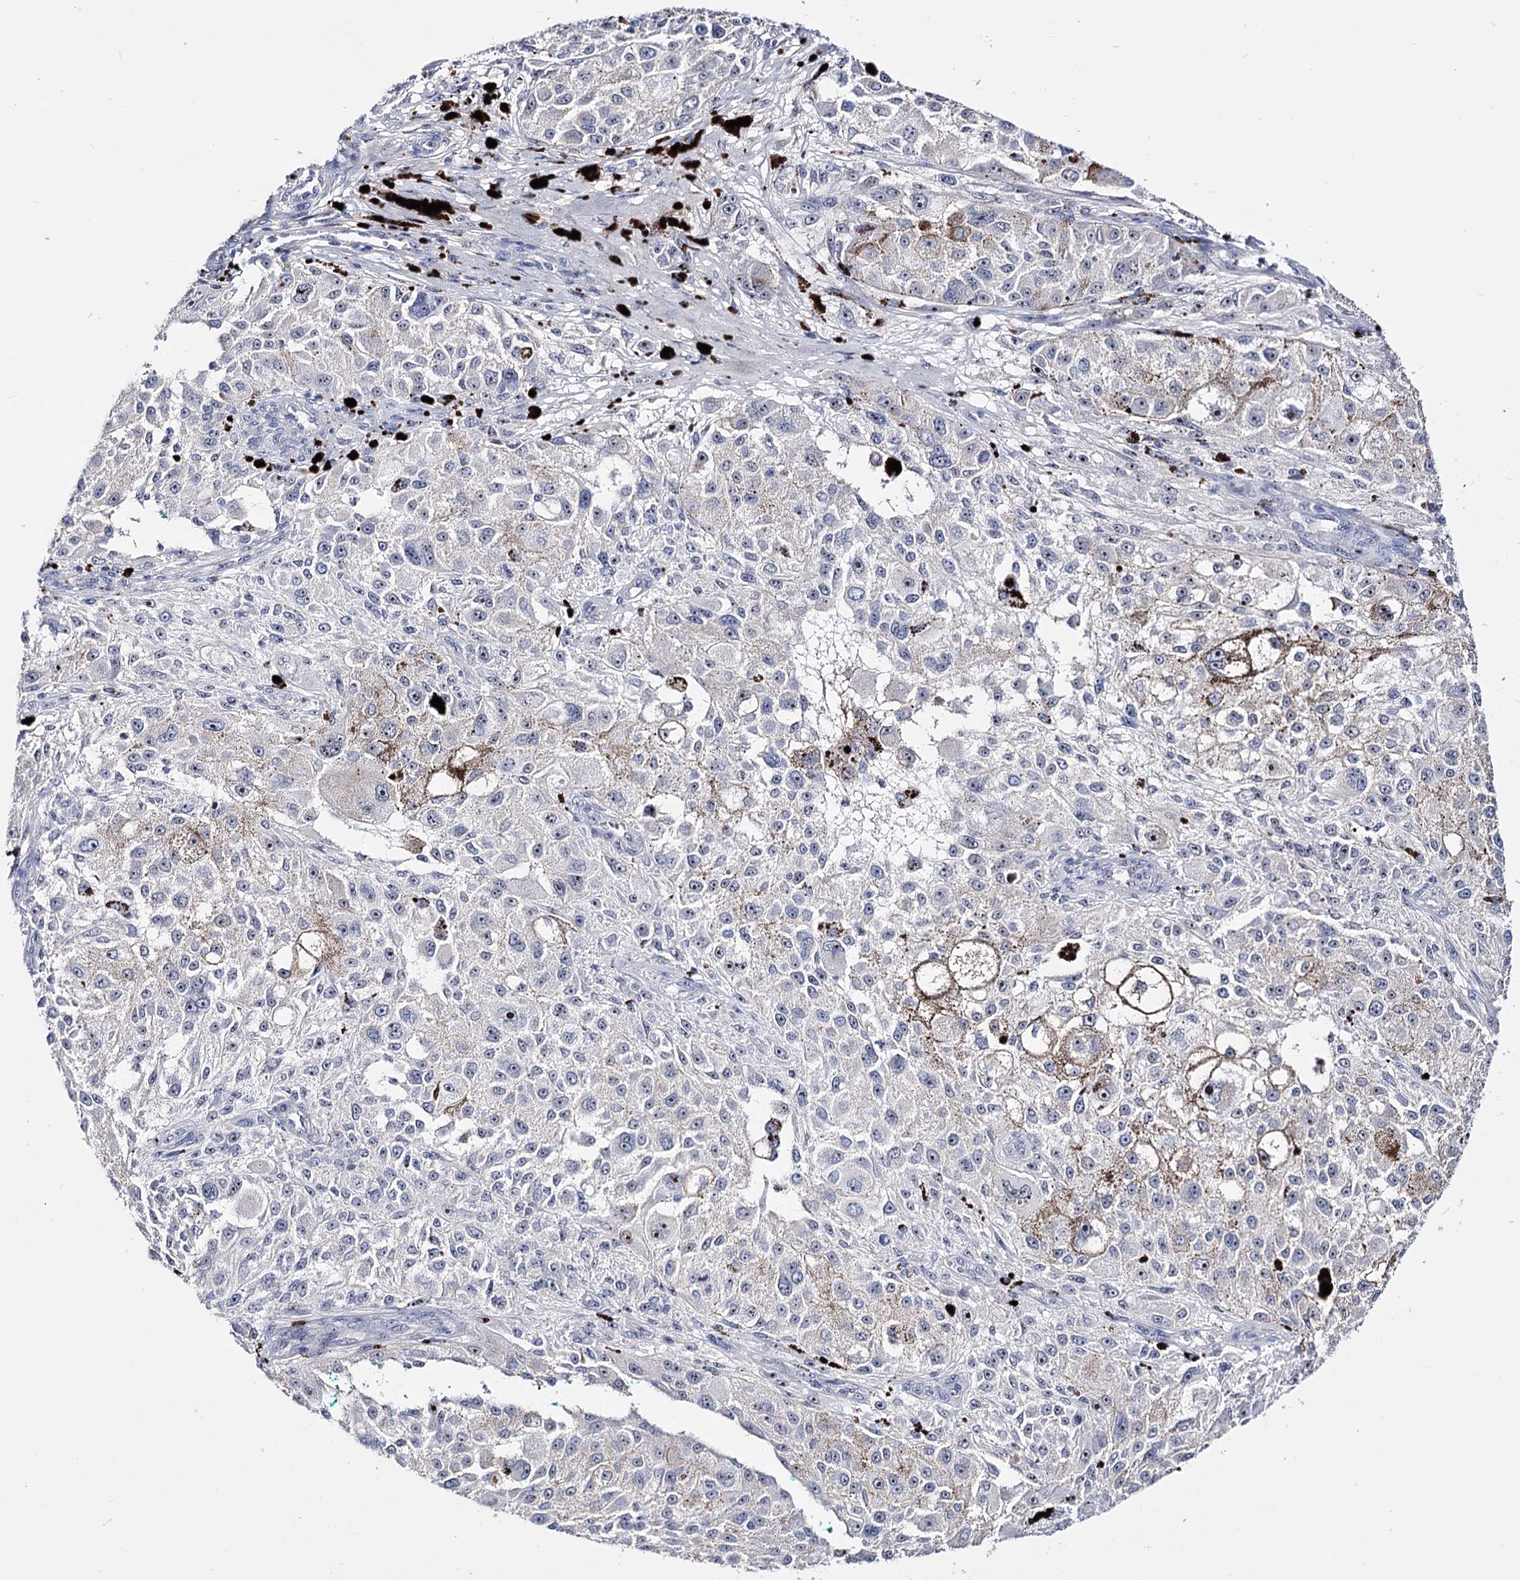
{"staining": {"intensity": "moderate", "quantity": "<25%", "location": "nuclear"}, "tissue": "melanoma", "cell_type": "Tumor cells", "image_type": "cancer", "snomed": [{"axis": "morphology", "description": "Necrosis, NOS"}, {"axis": "morphology", "description": "Malignant melanoma, NOS"}, {"axis": "topography", "description": "Skin"}], "caption": "A low amount of moderate nuclear staining is appreciated in about <25% of tumor cells in melanoma tissue. (Stains: DAB in brown, nuclei in blue, Microscopy: brightfield microscopy at high magnification).", "gene": "PCGF5", "patient": {"sex": "female", "age": 87}}